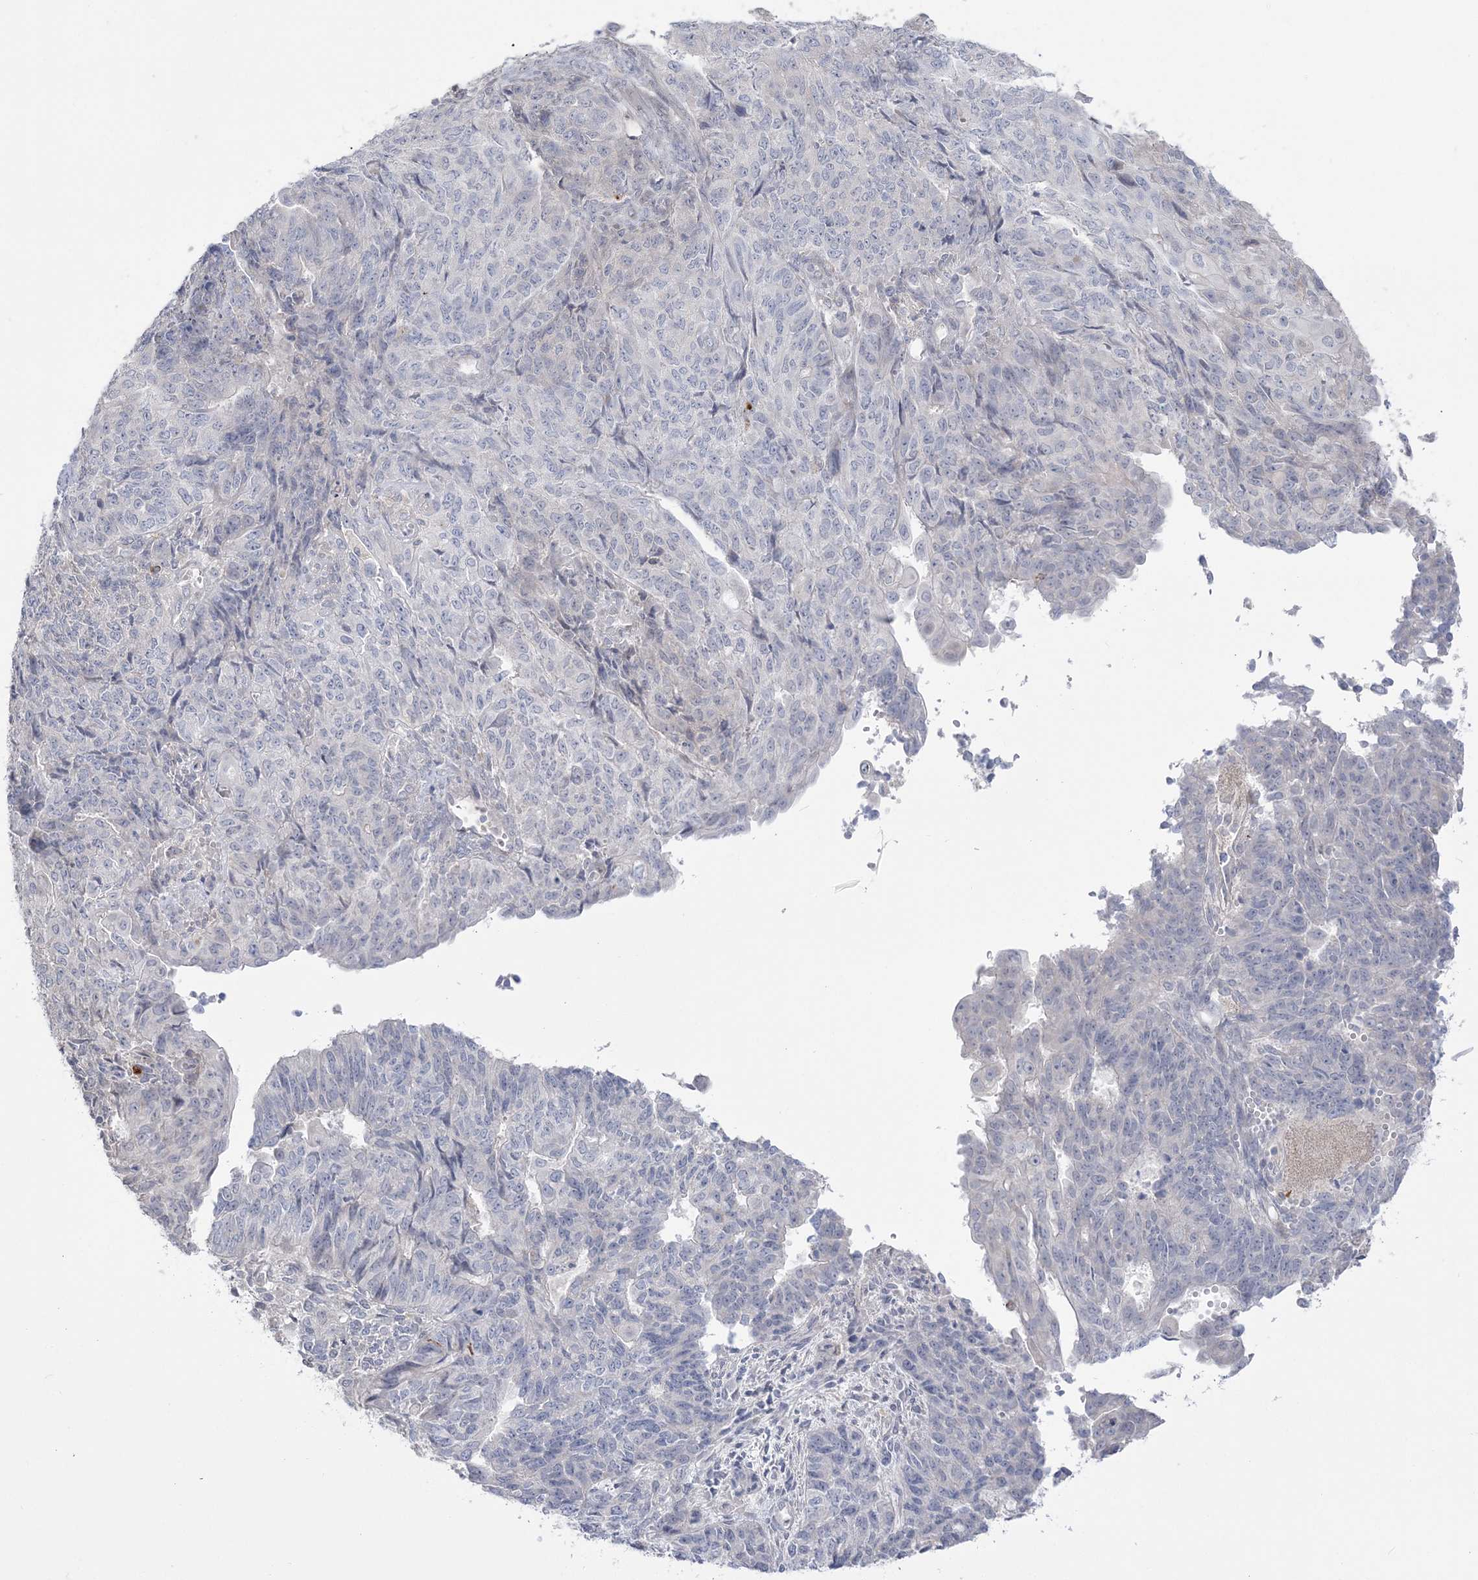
{"staining": {"intensity": "negative", "quantity": "none", "location": "none"}, "tissue": "endometrial cancer", "cell_type": "Tumor cells", "image_type": "cancer", "snomed": [{"axis": "morphology", "description": "Adenocarcinoma, NOS"}, {"axis": "topography", "description": "Endometrium"}], "caption": "This is a photomicrograph of immunohistochemistry (IHC) staining of endometrial cancer (adenocarcinoma), which shows no staining in tumor cells. (Stains: DAB IHC with hematoxylin counter stain, Microscopy: brightfield microscopy at high magnification).", "gene": "HAAO", "patient": {"sex": "female", "age": 32}}